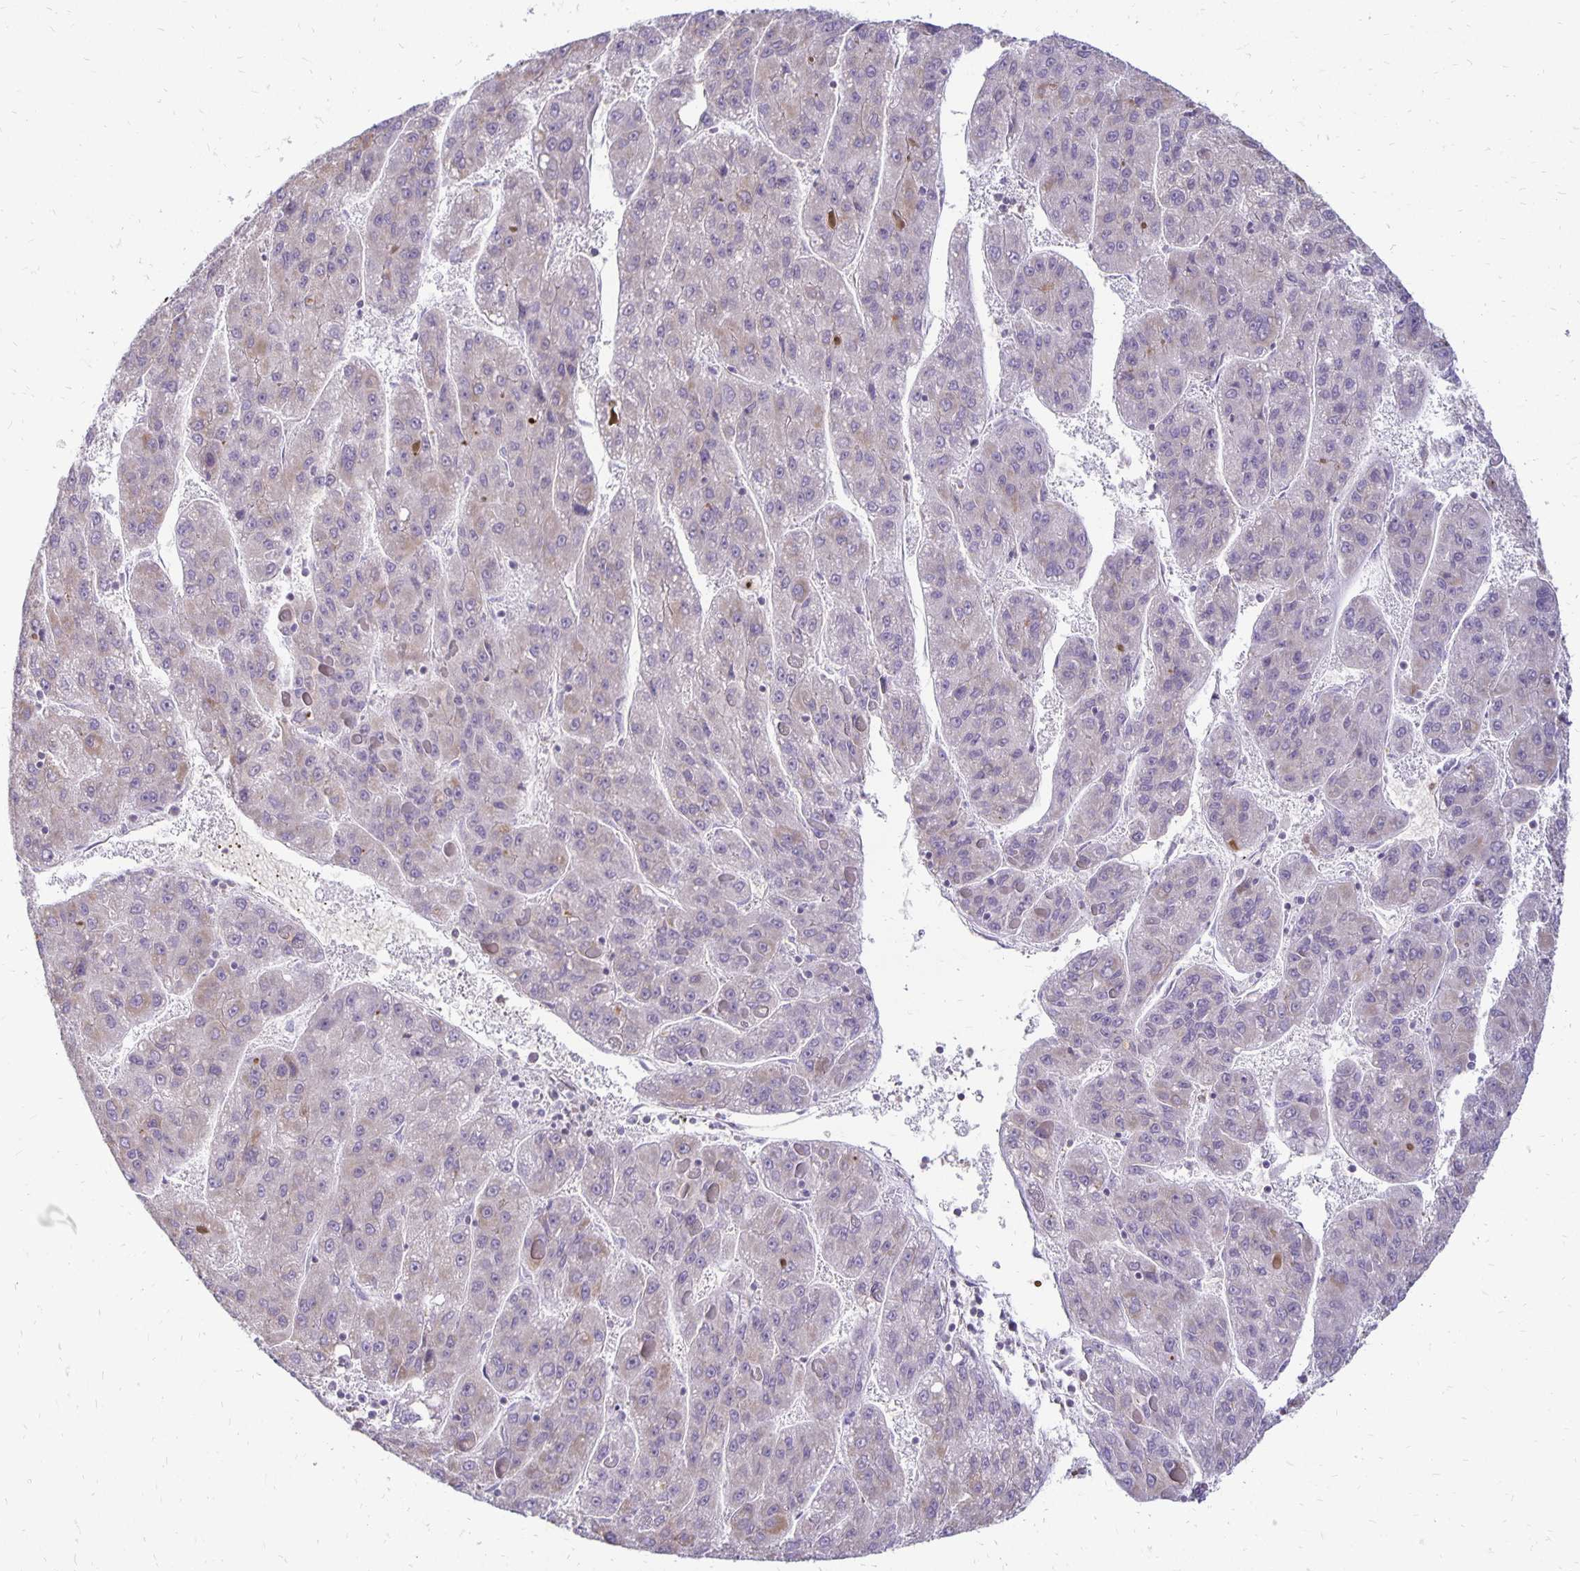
{"staining": {"intensity": "negative", "quantity": "none", "location": "none"}, "tissue": "liver cancer", "cell_type": "Tumor cells", "image_type": "cancer", "snomed": [{"axis": "morphology", "description": "Carcinoma, Hepatocellular, NOS"}, {"axis": "topography", "description": "Liver"}], "caption": "Immunohistochemistry of human liver cancer exhibits no staining in tumor cells. (IHC, brightfield microscopy, high magnification).", "gene": "FN3K", "patient": {"sex": "female", "age": 82}}